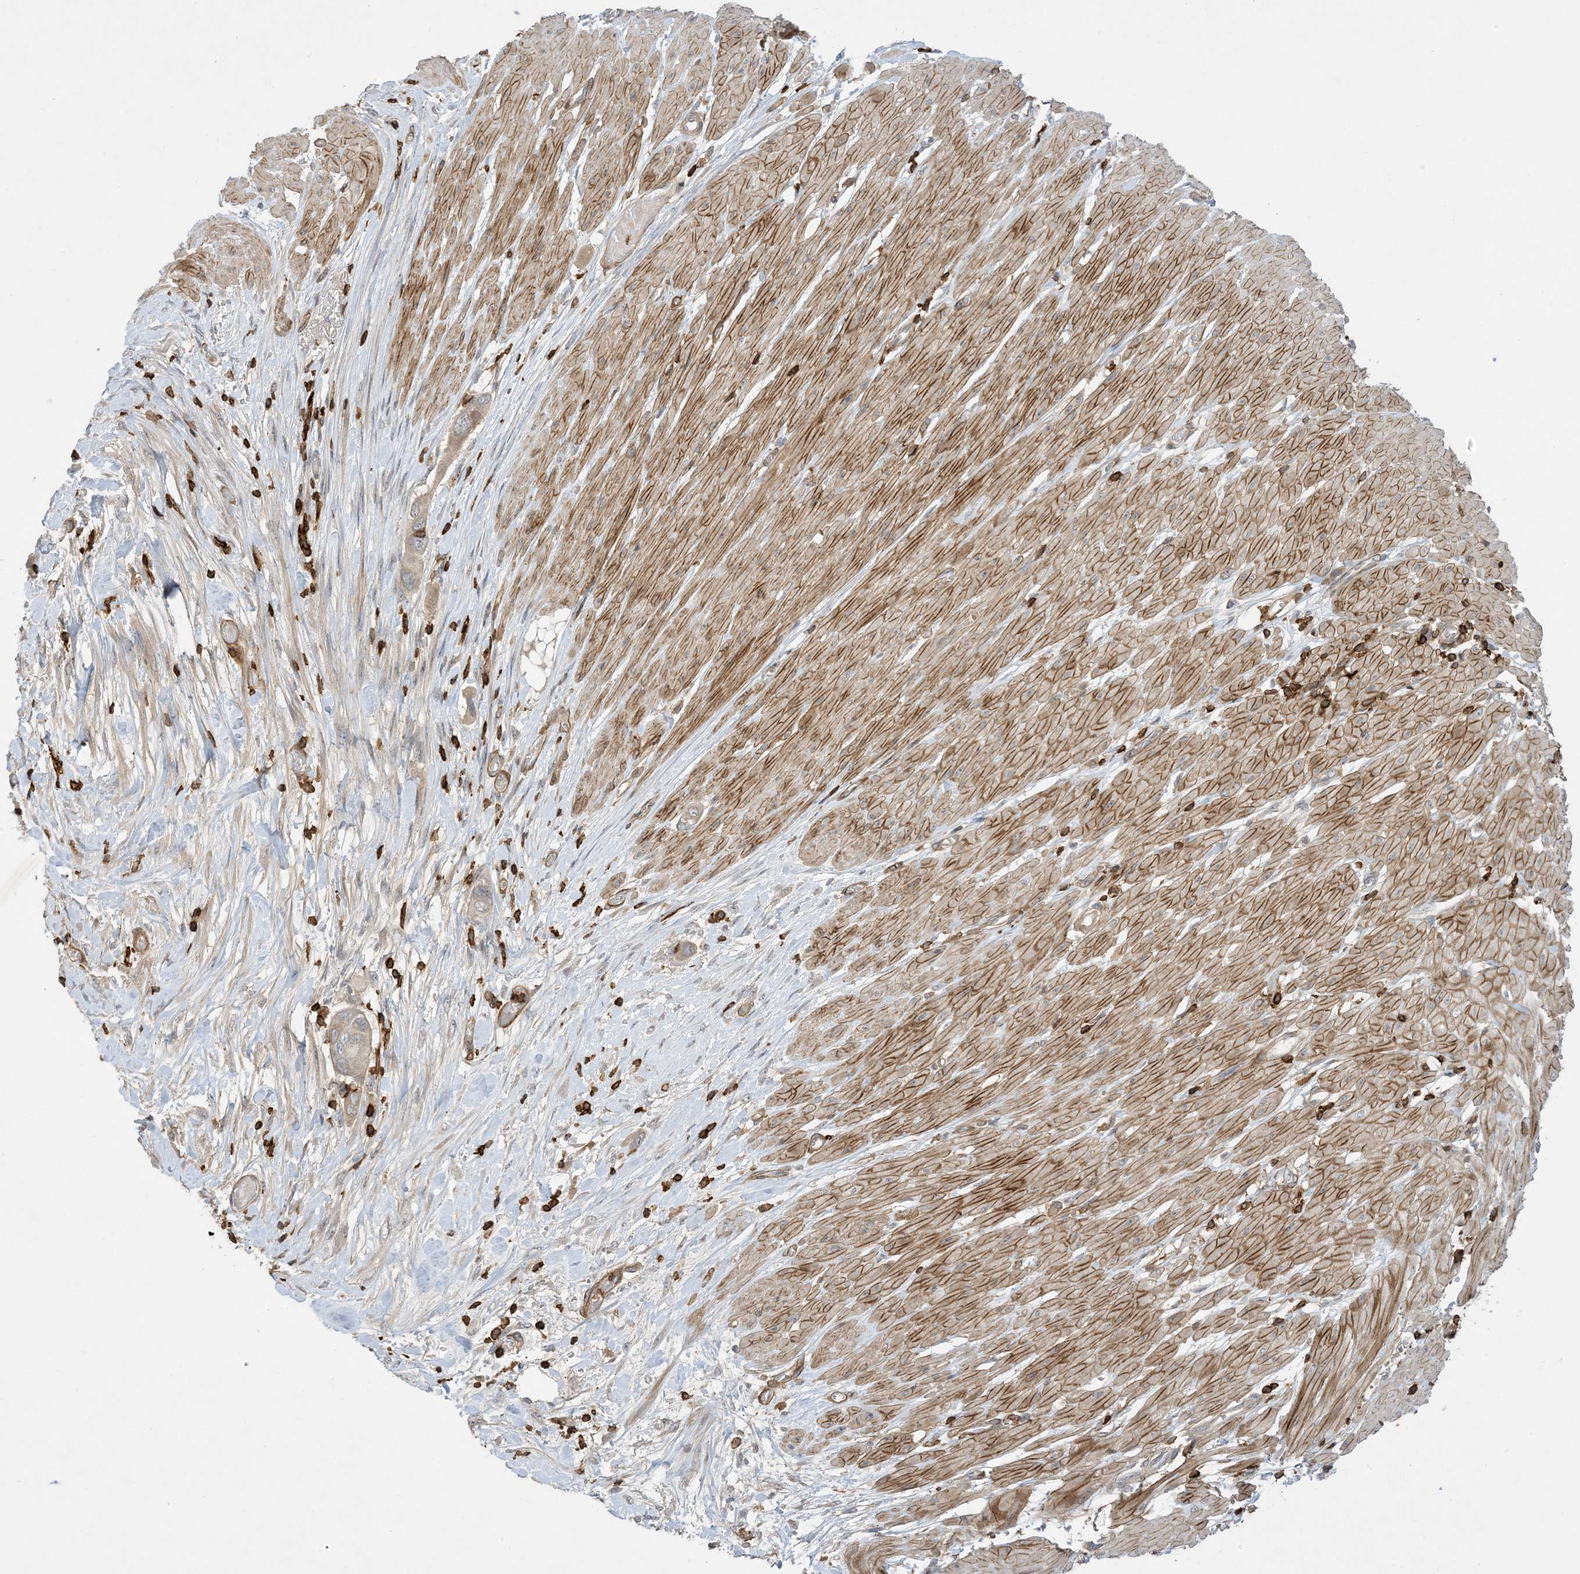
{"staining": {"intensity": "weak", "quantity": "<25%", "location": "cytoplasmic/membranous"}, "tissue": "pancreatic cancer", "cell_type": "Tumor cells", "image_type": "cancer", "snomed": [{"axis": "morphology", "description": "Adenocarcinoma, NOS"}, {"axis": "topography", "description": "Pancreas"}], "caption": "Immunohistochemical staining of human pancreatic cancer demonstrates no significant expression in tumor cells.", "gene": "AK9", "patient": {"sex": "male", "age": 68}}